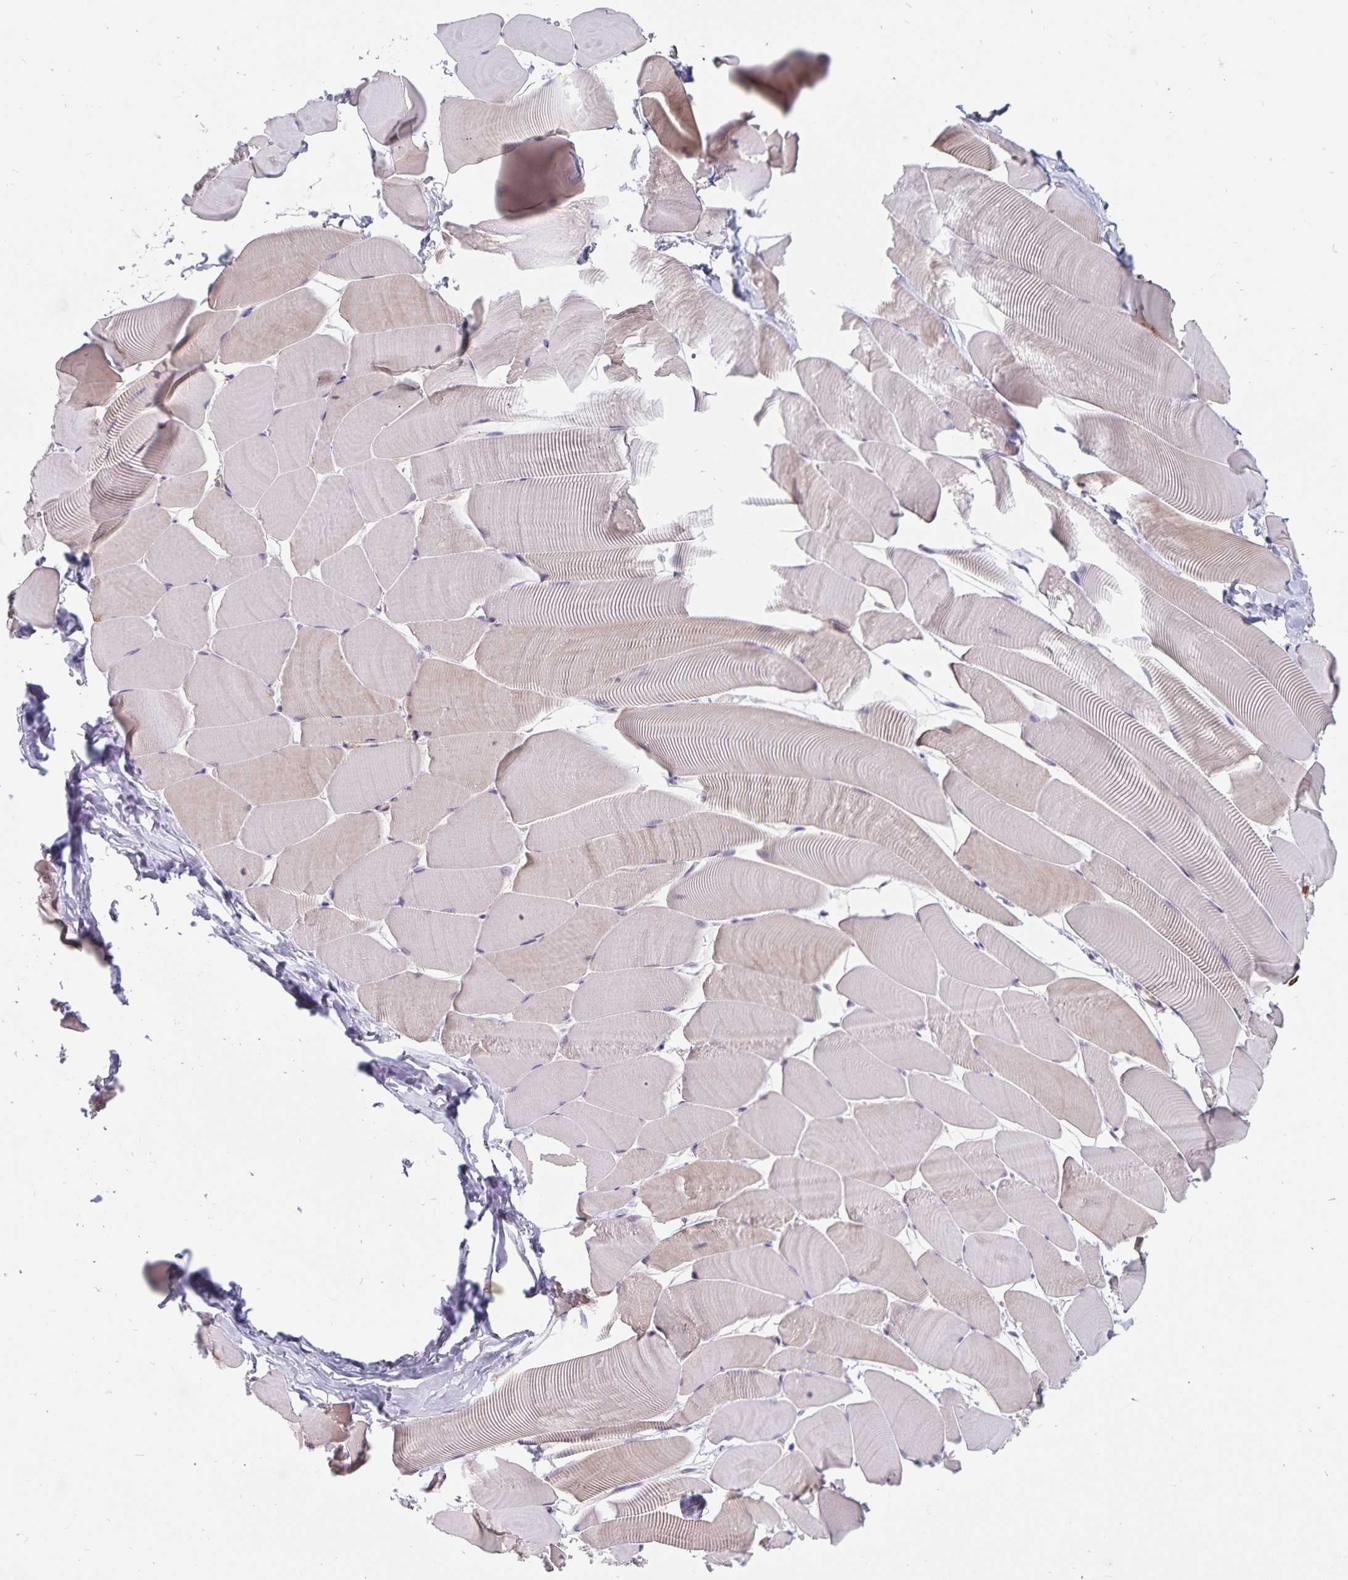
{"staining": {"intensity": "weak", "quantity": "<25%", "location": "cytoplasmic/membranous"}, "tissue": "skeletal muscle", "cell_type": "Myocytes", "image_type": "normal", "snomed": [{"axis": "morphology", "description": "Normal tissue, NOS"}, {"axis": "topography", "description": "Skeletal muscle"}], "caption": "This is an IHC histopathology image of normal skeletal muscle. There is no positivity in myocytes.", "gene": "BAG6", "patient": {"sex": "male", "age": 25}}